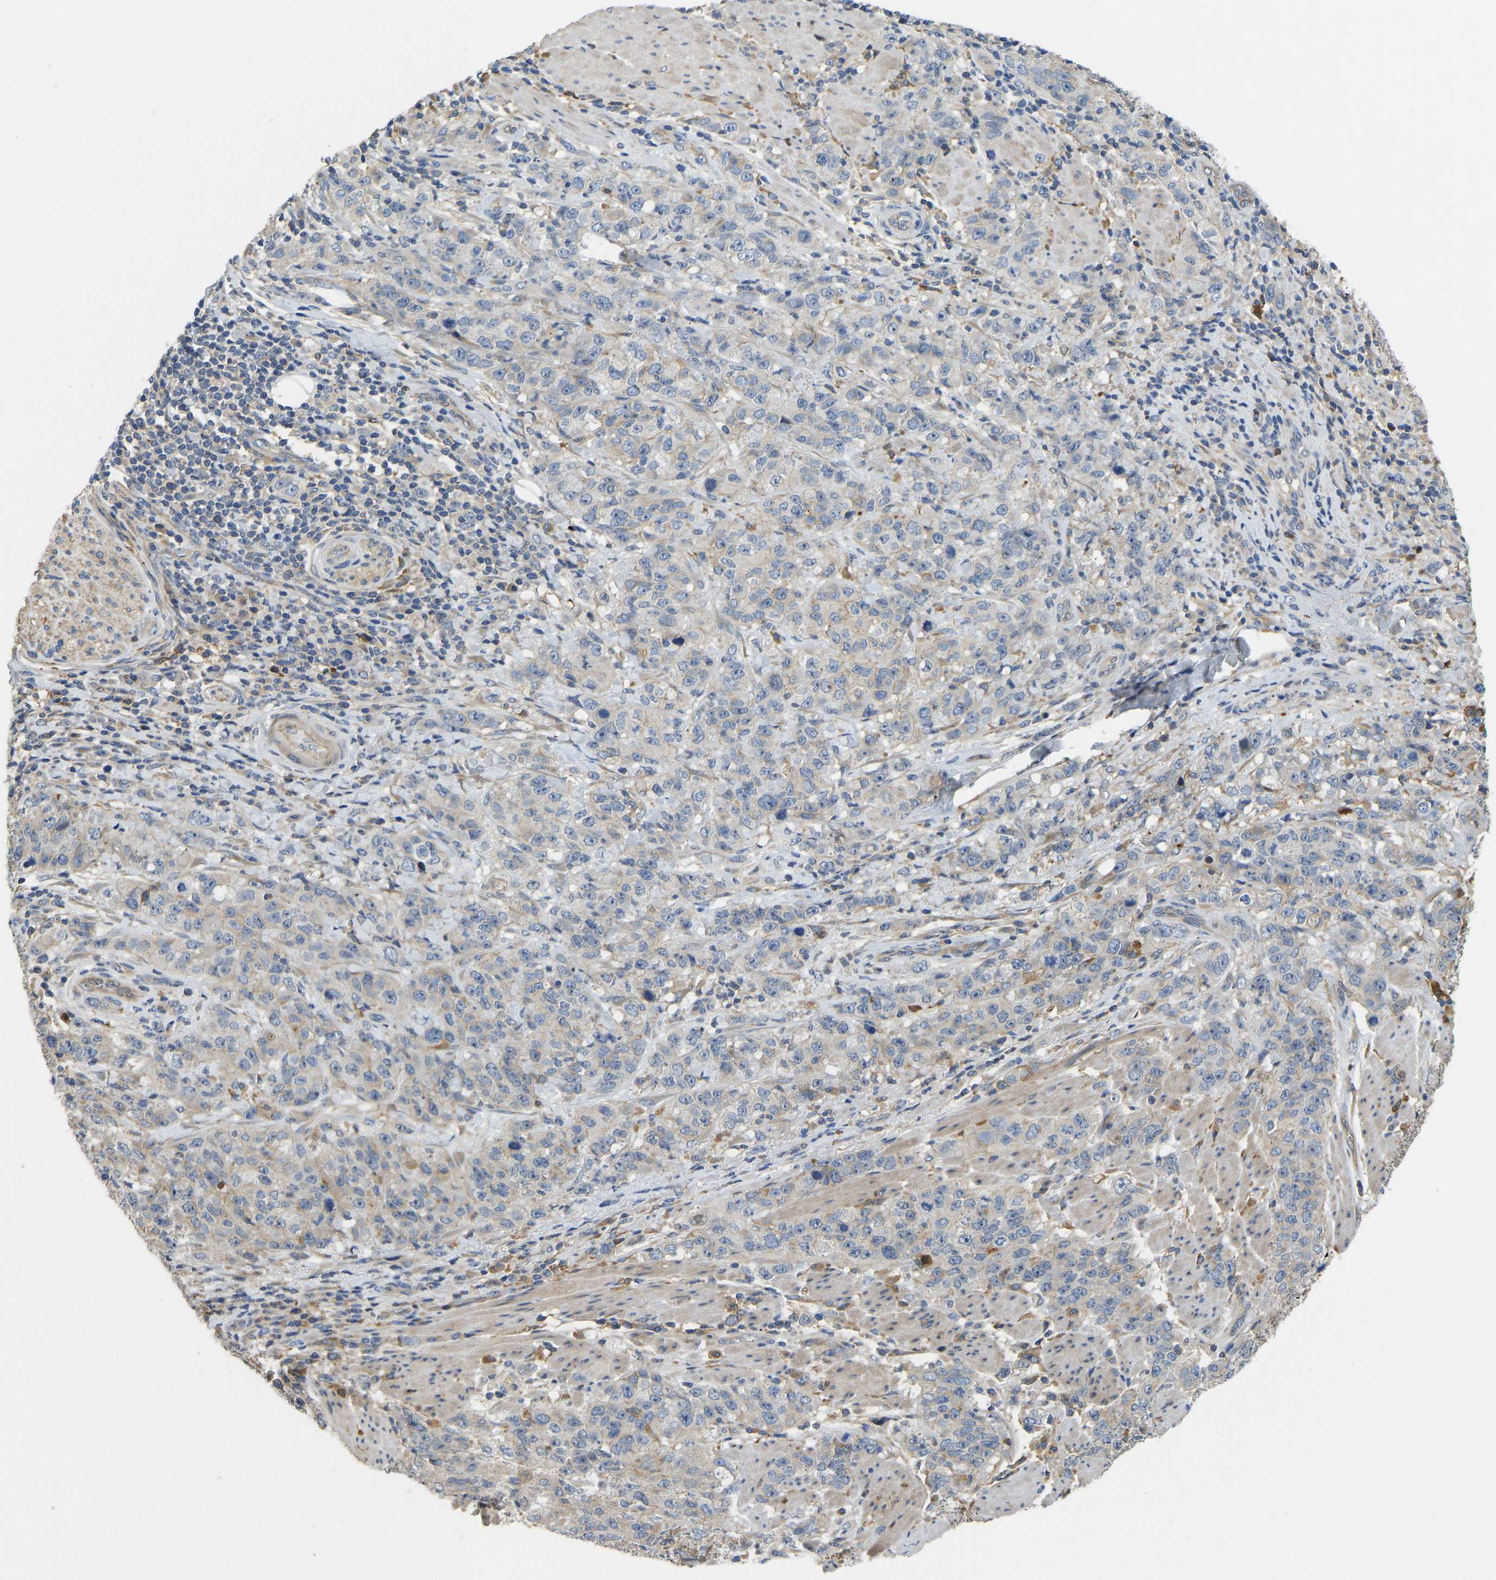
{"staining": {"intensity": "moderate", "quantity": "<25%", "location": "cytoplasmic/membranous"}, "tissue": "stomach cancer", "cell_type": "Tumor cells", "image_type": "cancer", "snomed": [{"axis": "morphology", "description": "Adenocarcinoma, NOS"}, {"axis": "topography", "description": "Stomach"}], "caption": "Tumor cells show moderate cytoplasmic/membranous positivity in approximately <25% of cells in stomach cancer. (DAB IHC, brown staining for protein, blue staining for nuclei).", "gene": "VCPKMT", "patient": {"sex": "male", "age": 48}}